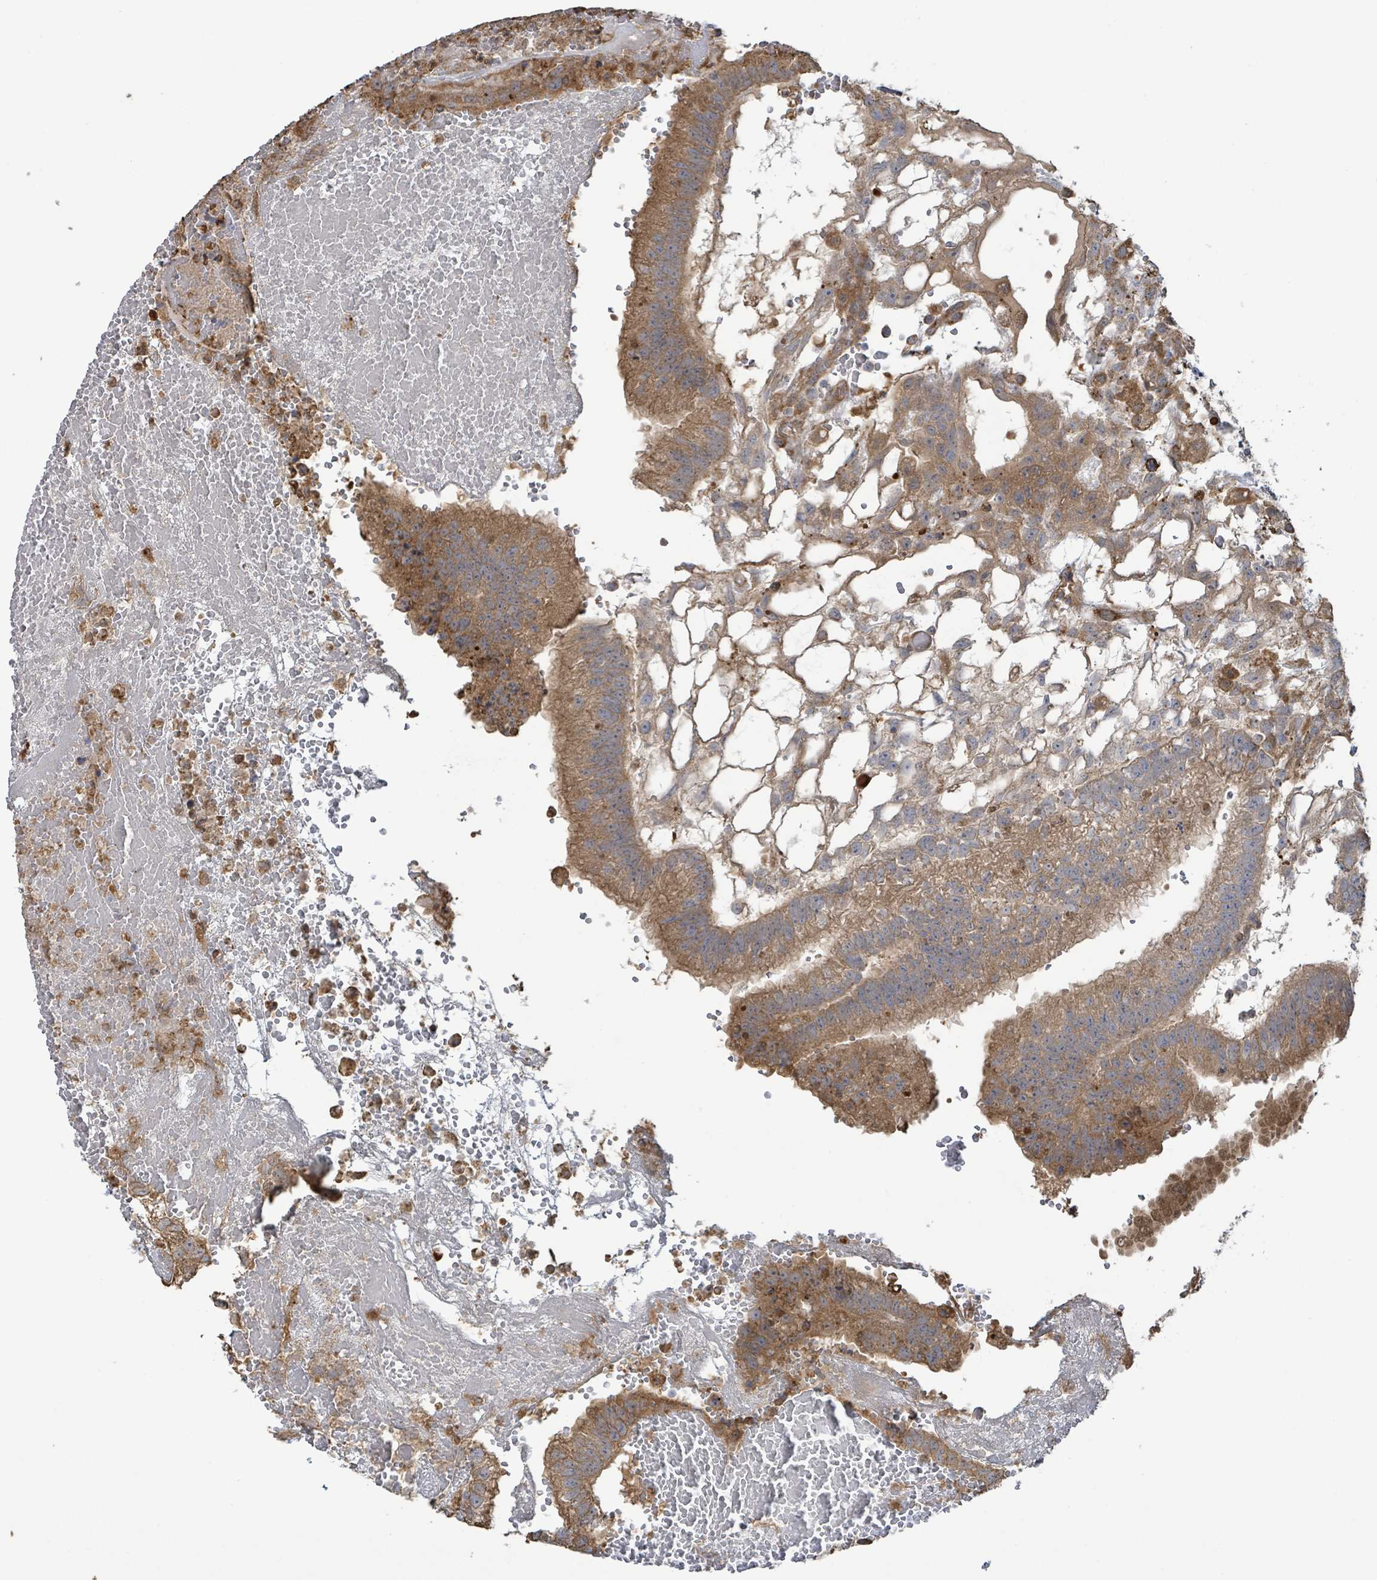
{"staining": {"intensity": "moderate", "quantity": ">75%", "location": "cytoplasmic/membranous"}, "tissue": "testis cancer", "cell_type": "Tumor cells", "image_type": "cancer", "snomed": [{"axis": "morphology", "description": "Normal tissue, NOS"}, {"axis": "morphology", "description": "Carcinoma, Embryonal, NOS"}, {"axis": "topography", "description": "Testis"}], "caption": "Protein staining exhibits moderate cytoplasmic/membranous positivity in approximately >75% of tumor cells in testis embryonal carcinoma.", "gene": "ARPIN", "patient": {"sex": "male", "age": 32}}